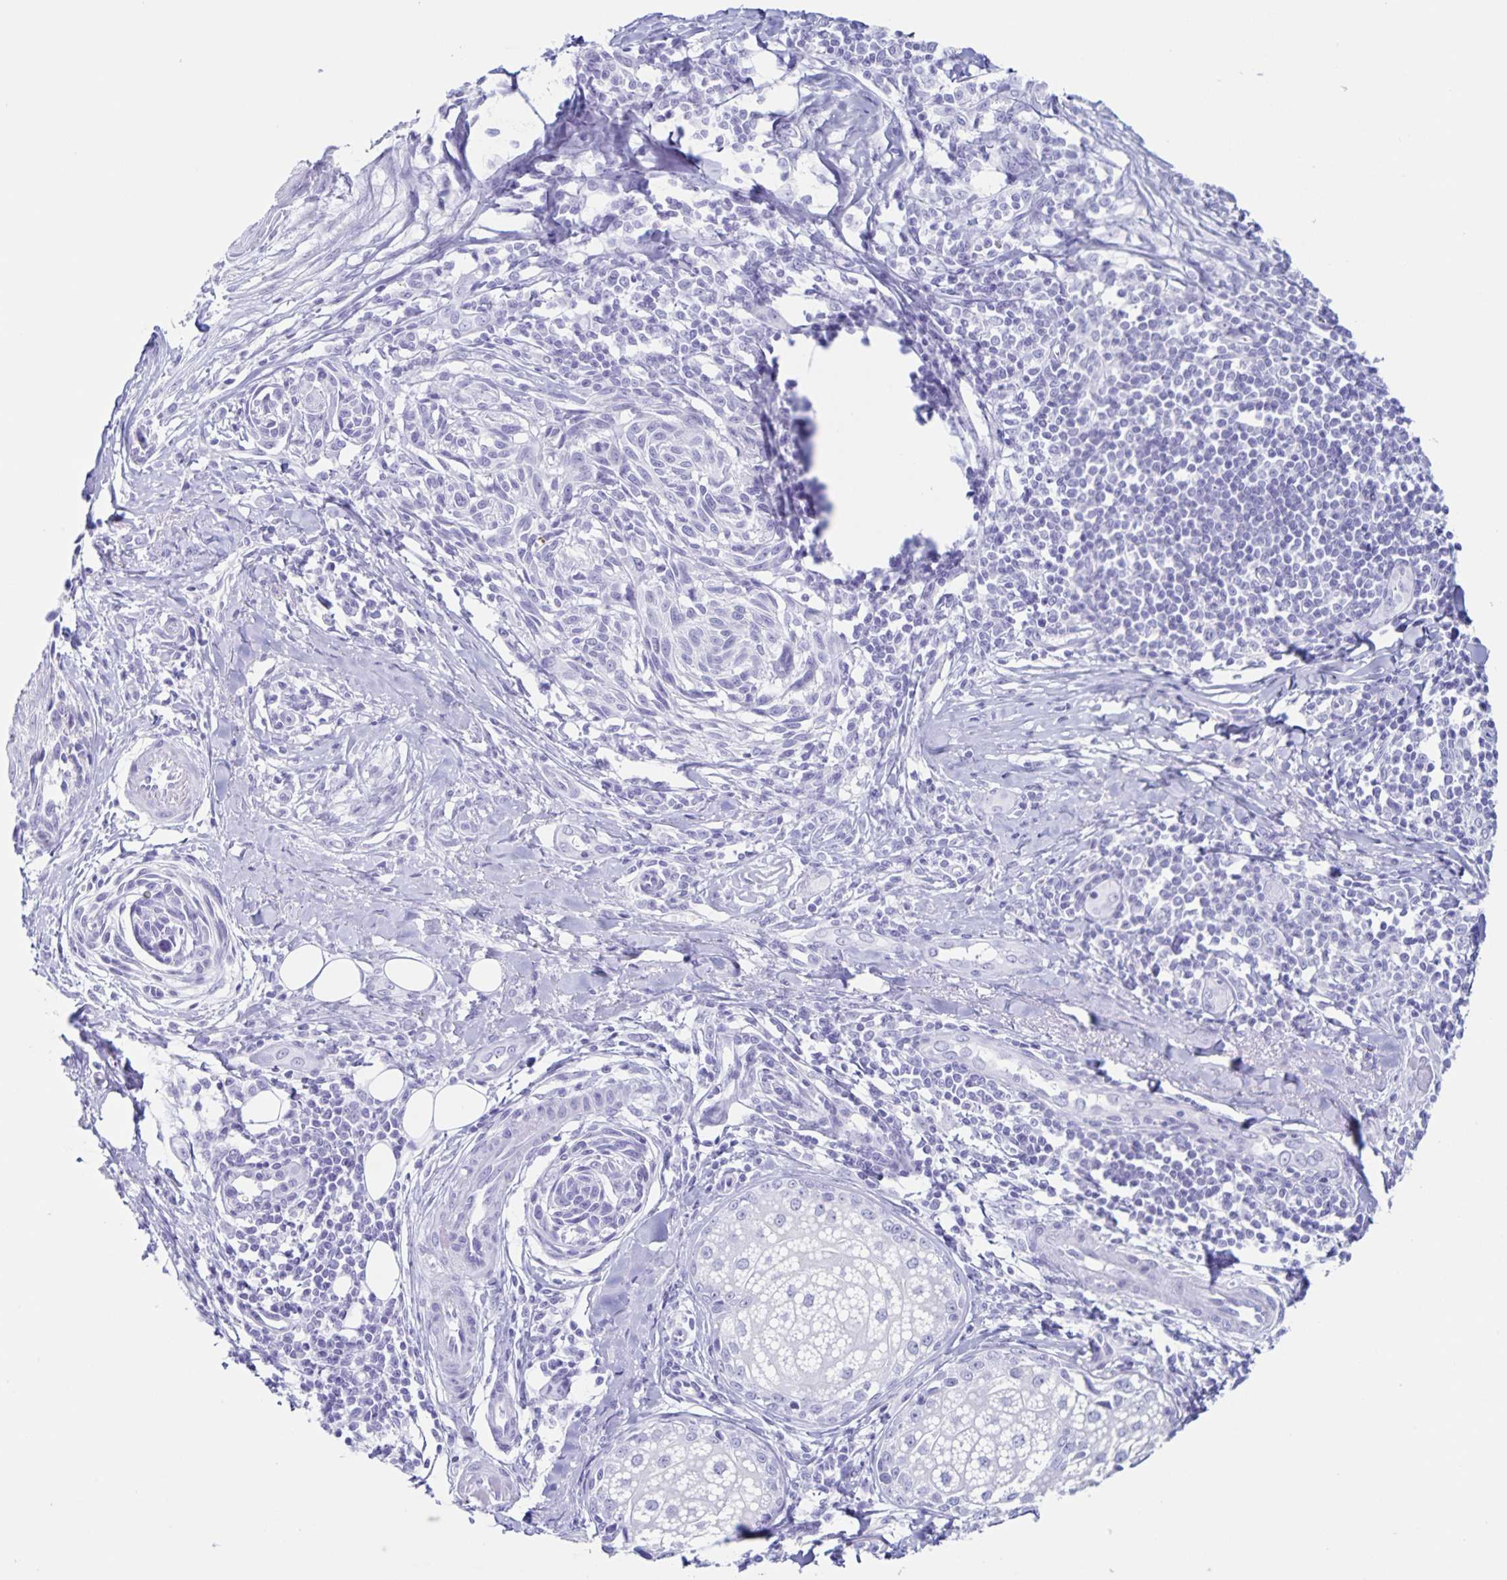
{"staining": {"intensity": "negative", "quantity": "none", "location": "none"}, "tissue": "melanoma", "cell_type": "Tumor cells", "image_type": "cancer", "snomed": [{"axis": "morphology", "description": "Malignant melanoma, NOS"}, {"axis": "topography", "description": "Skin"}], "caption": "Photomicrograph shows no significant protein staining in tumor cells of malignant melanoma. Brightfield microscopy of immunohistochemistry stained with DAB (3,3'-diaminobenzidine) (brown) and hematoxylin (blue), captured at high magnification.", "gene": "C12orf56", "patient": {"sex": "female", "age": 86}}